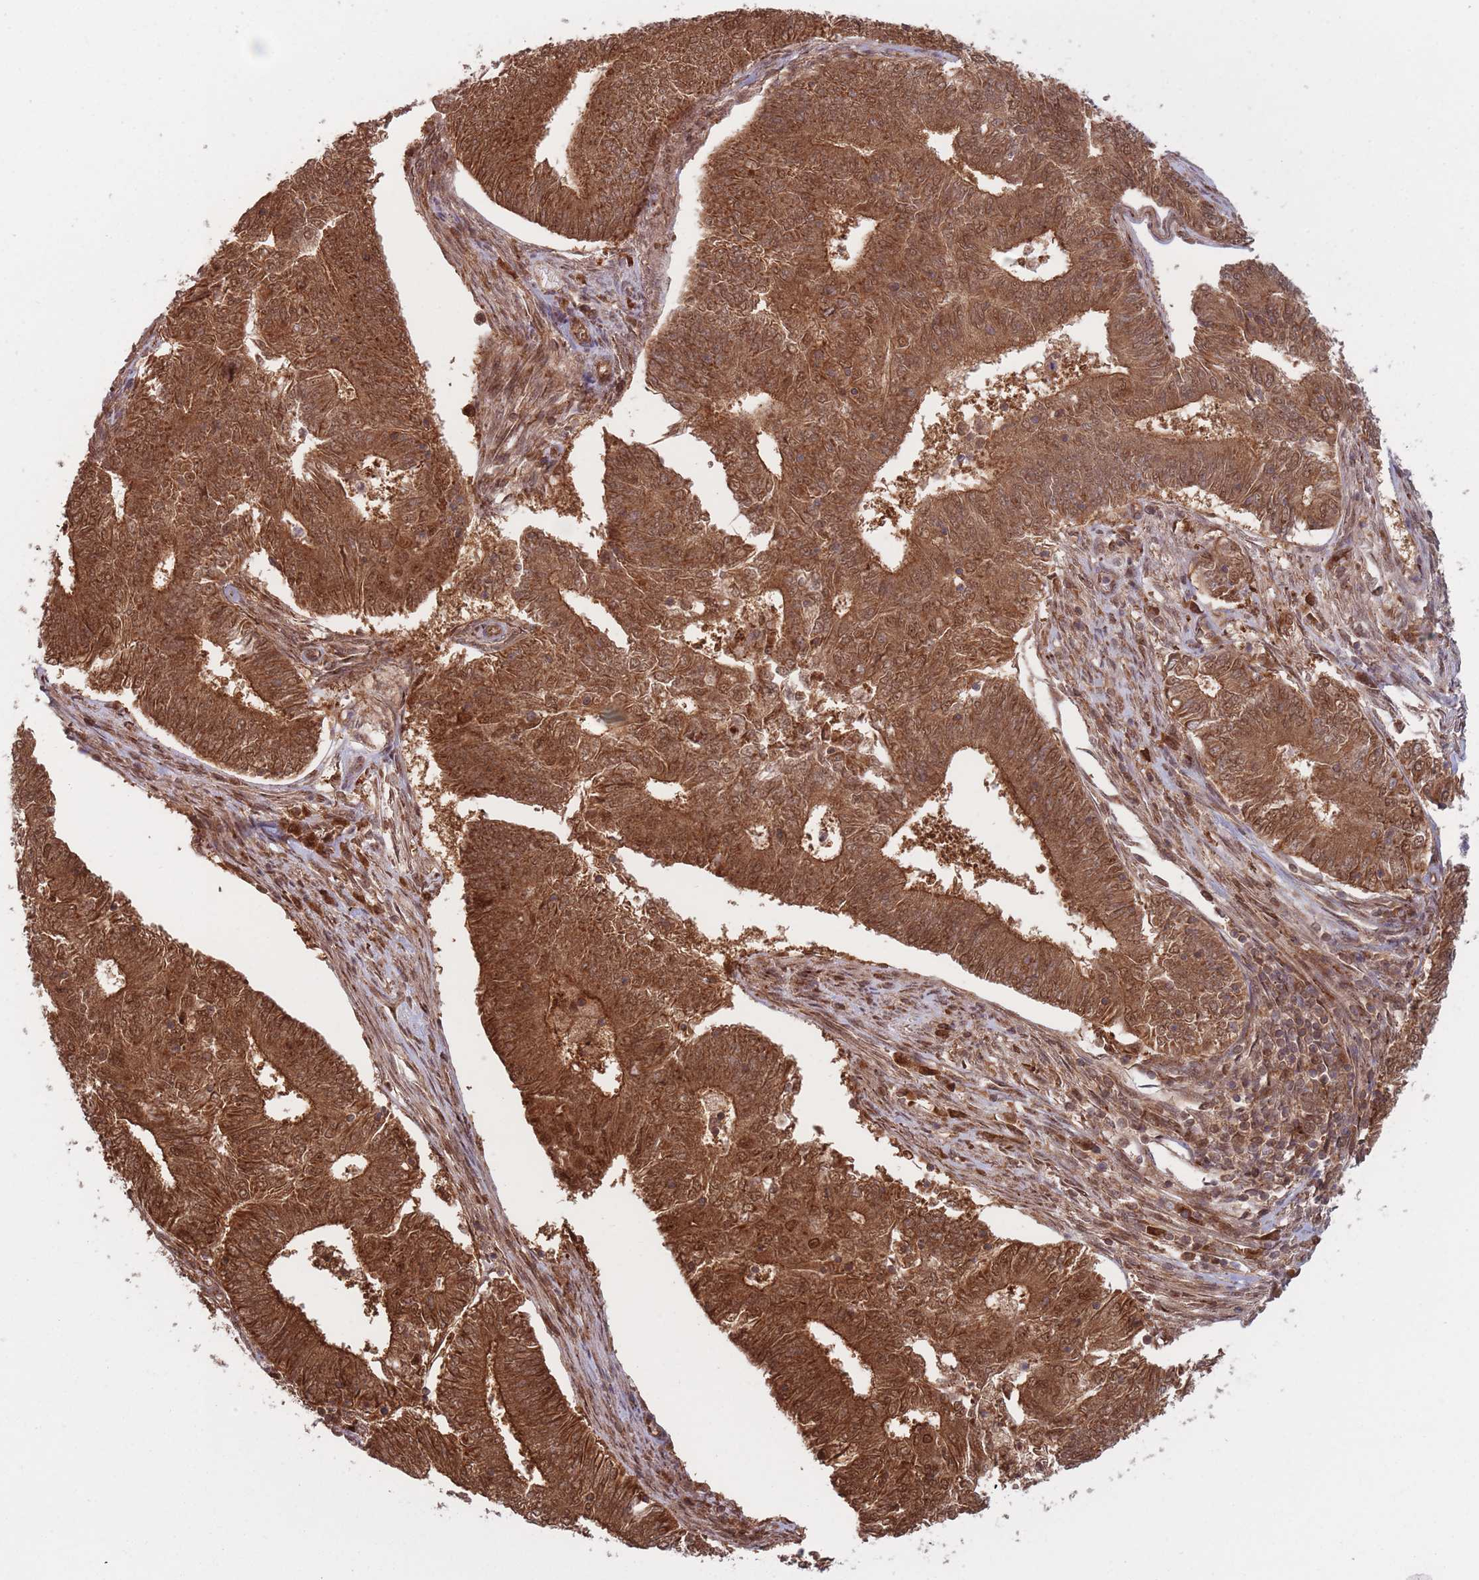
{"staining": {"intensity": "strong", "quantity": ">75%", "location": "cytoplasmic/membranous,nuclear"}, "tissue": "endometrial cancer", "cell_type": "Tumor cells", "image_type": "cancer", "snomed": [{"axis": "morphology", "description": "Adenocarcinoma, NOS"}, {"axis": "topography", "description": "Endometrium"}], "caption": "A brown stain shows strong cytoplasmic/membranous and nuclear staining of a protein in human adenocarcinoma (endometrial) tumor cells.", "gene": "PODXL2", "patient": {"sex": "female", "age": 62}}